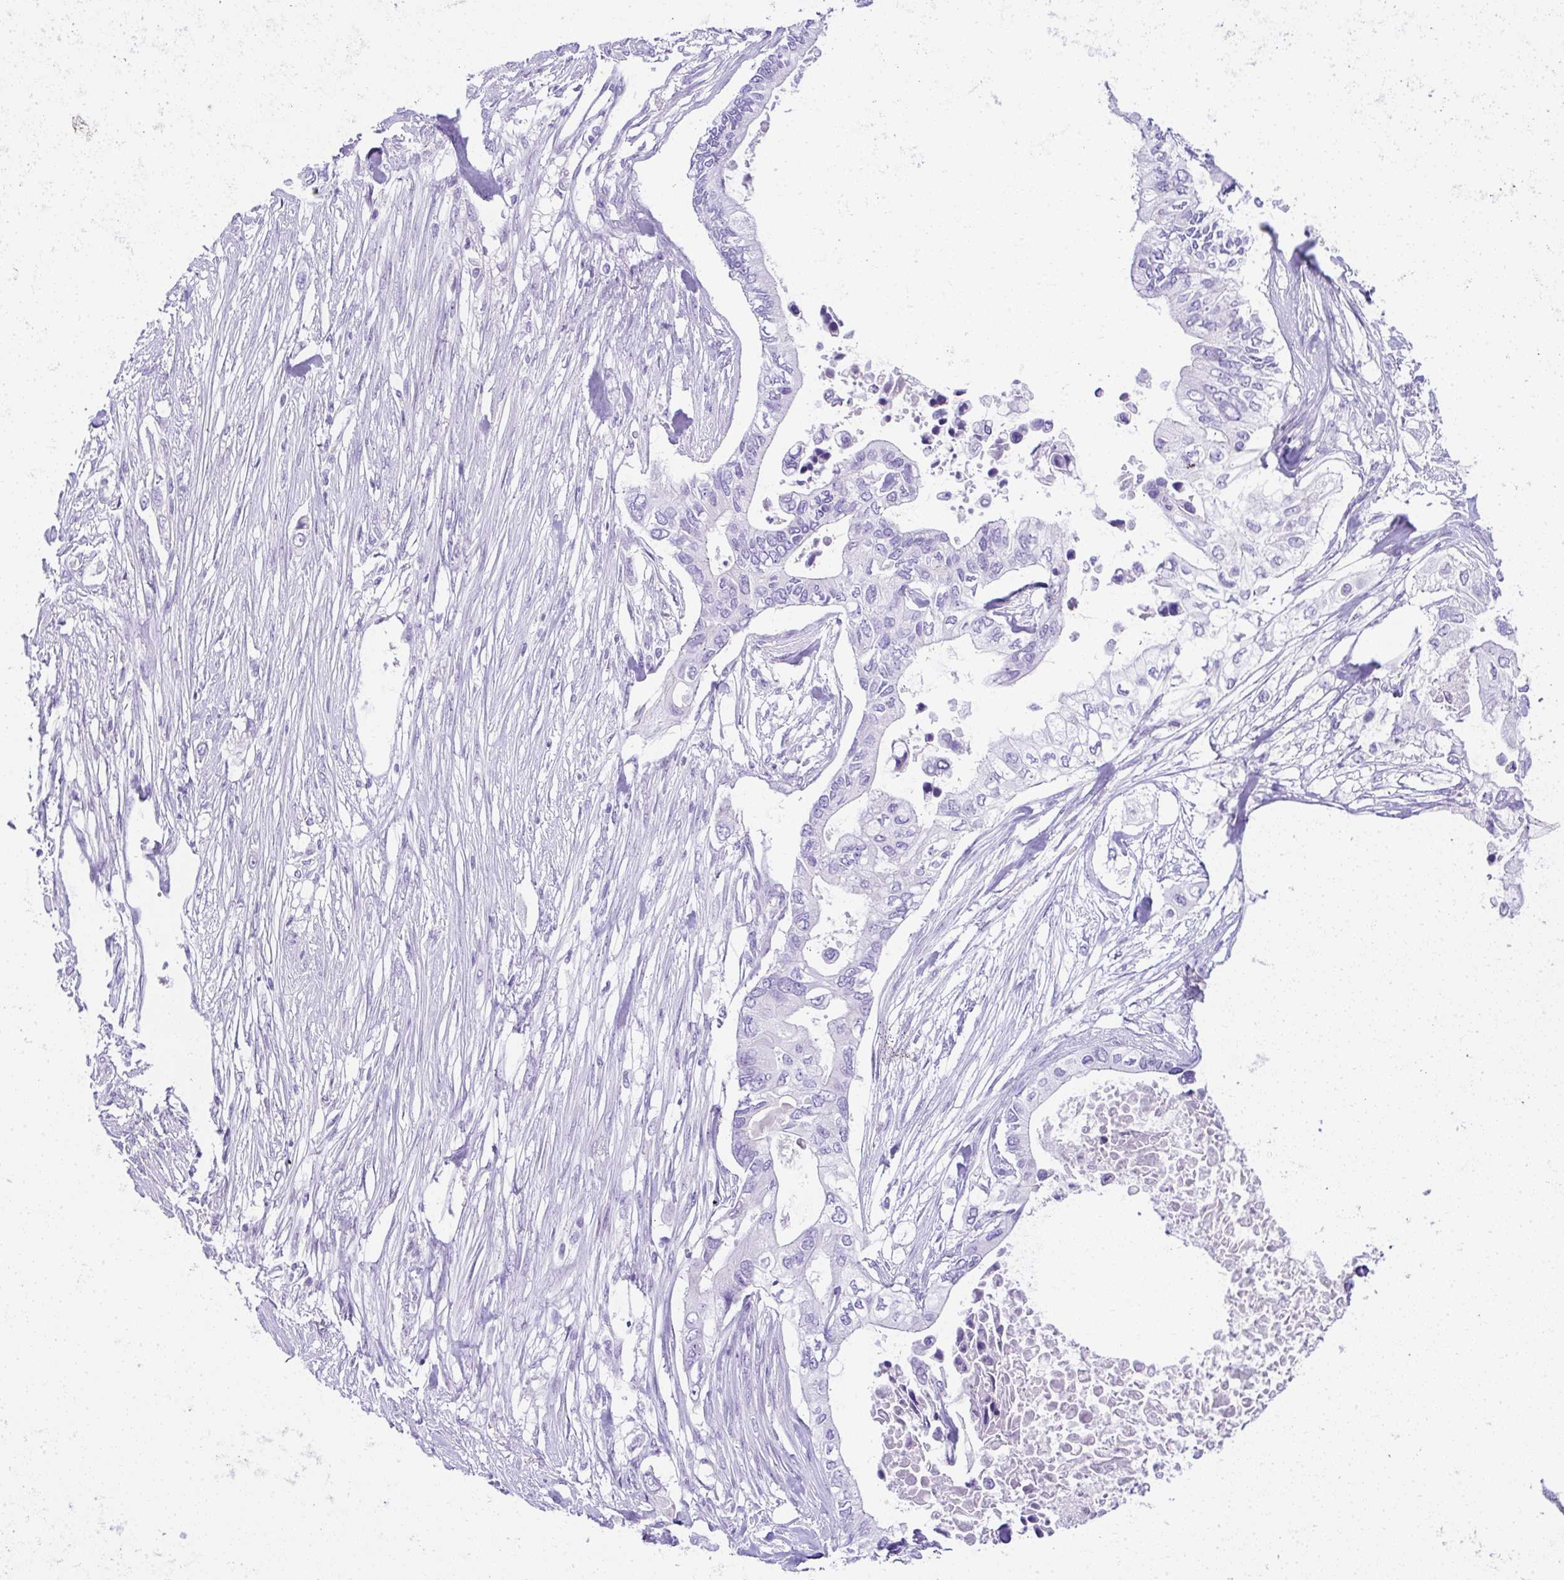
{"staining": {"intensity": "negative", "quantity": "none", "location": "none"}, "tissue": "pancreatic cancer", "cell_type": "Tumor cells", "image_type": "cancer", "snomed": [{"axis": "morphology", "description": "Adenocarcinoma, NOS"}, {"axis": "topography", "description": "Pancreas"}], "caption": "This is an IHC image of human adenocarcinoma (pancreatic). There is no staining in tumor cells.", "gene": "RNF183", "patient": {"sex": "female", "age": 63}}